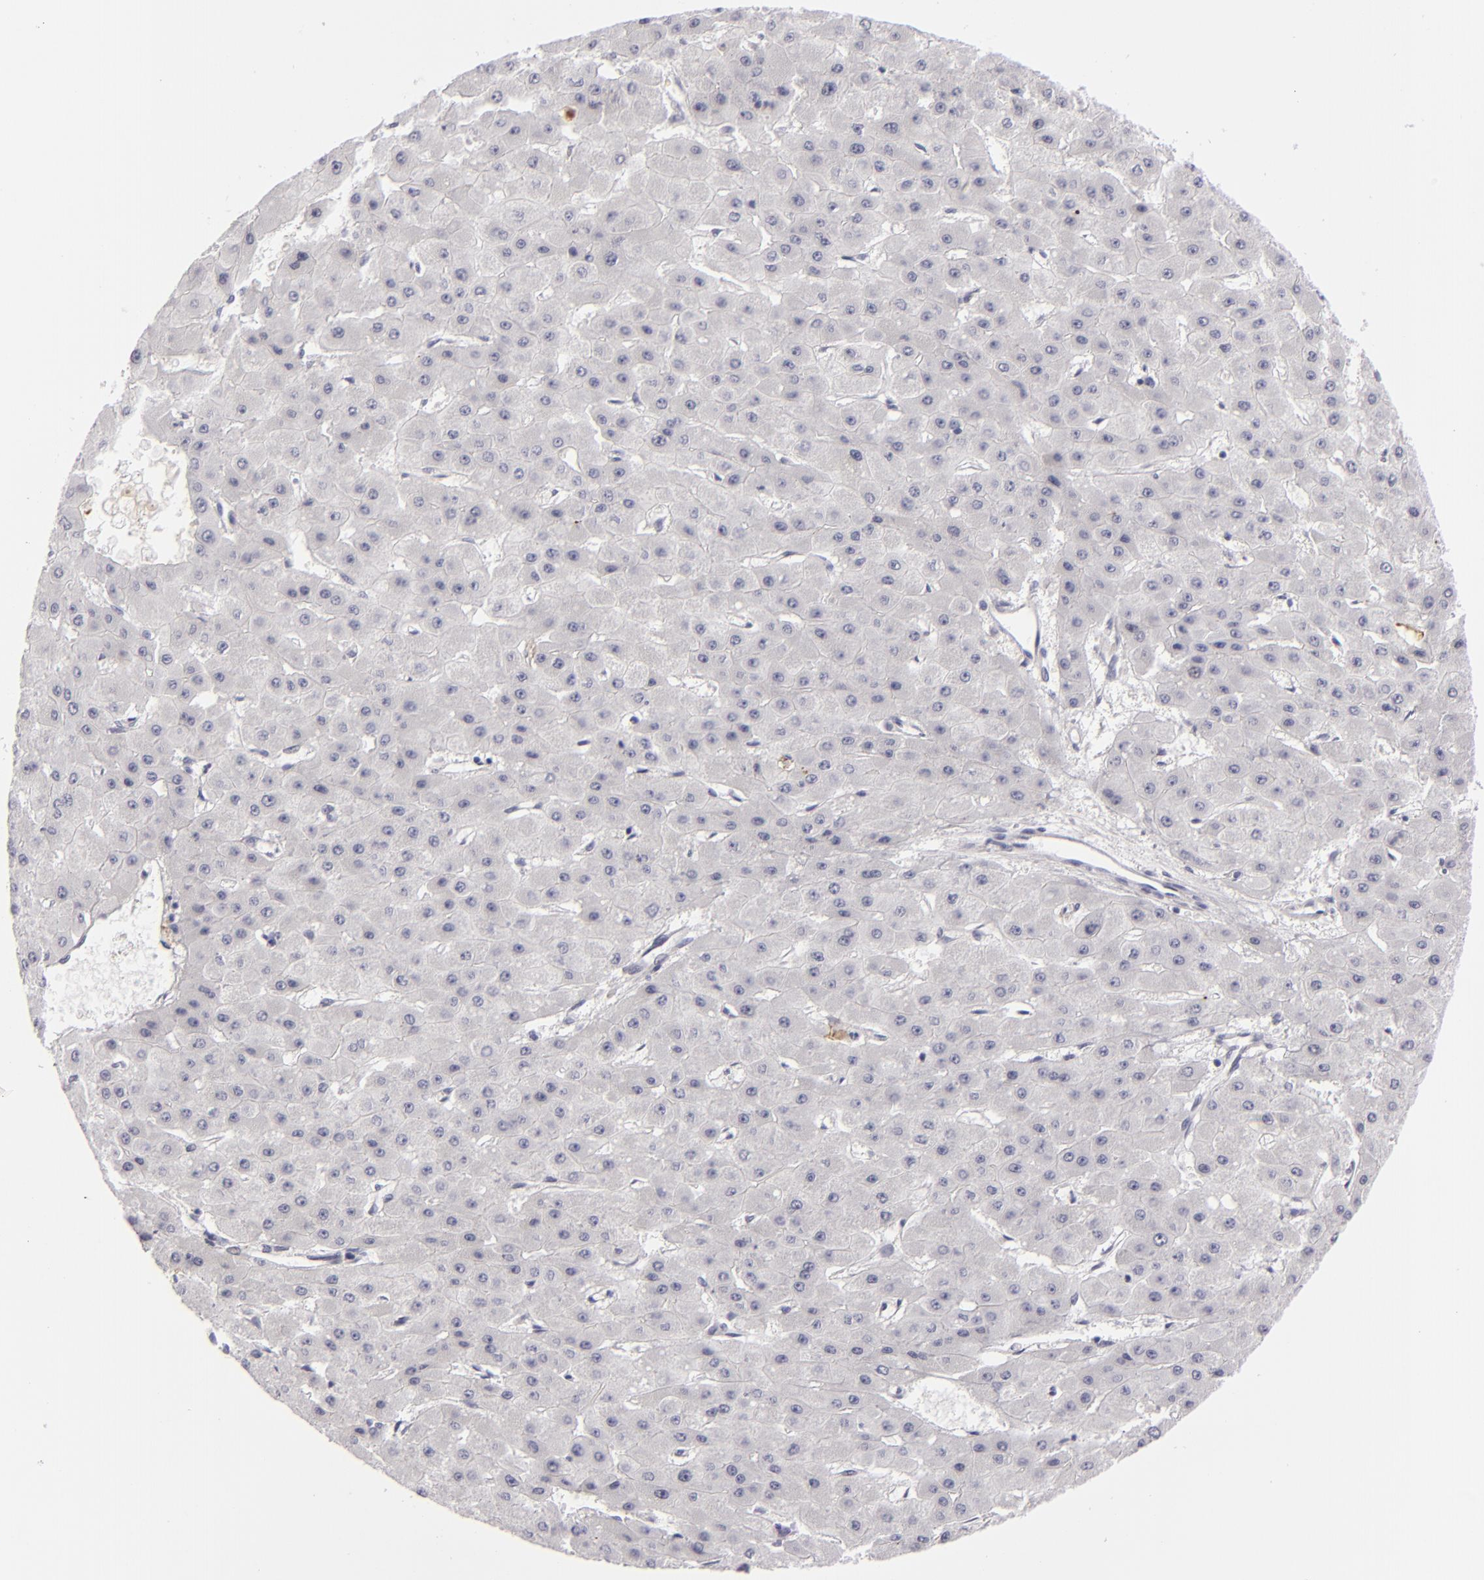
{"staining": {"intensity": "negative", "quantity": "none", "location": "none"}, "tissue": "liver cancer", "cell_type": "Tumor cells", "image_type": "cancer", "snomed": [{"axis": "morphology", "description": "Carcinoma, Hepatocellular, NOS"}, {"axis": "topography", "description": "Liver"}], "caption": "Tumor cells are negative for protein expression in human liver hepatocellular carcinoma.", "gene": "C9", "patient": {"sex": "female", "age": 52}}